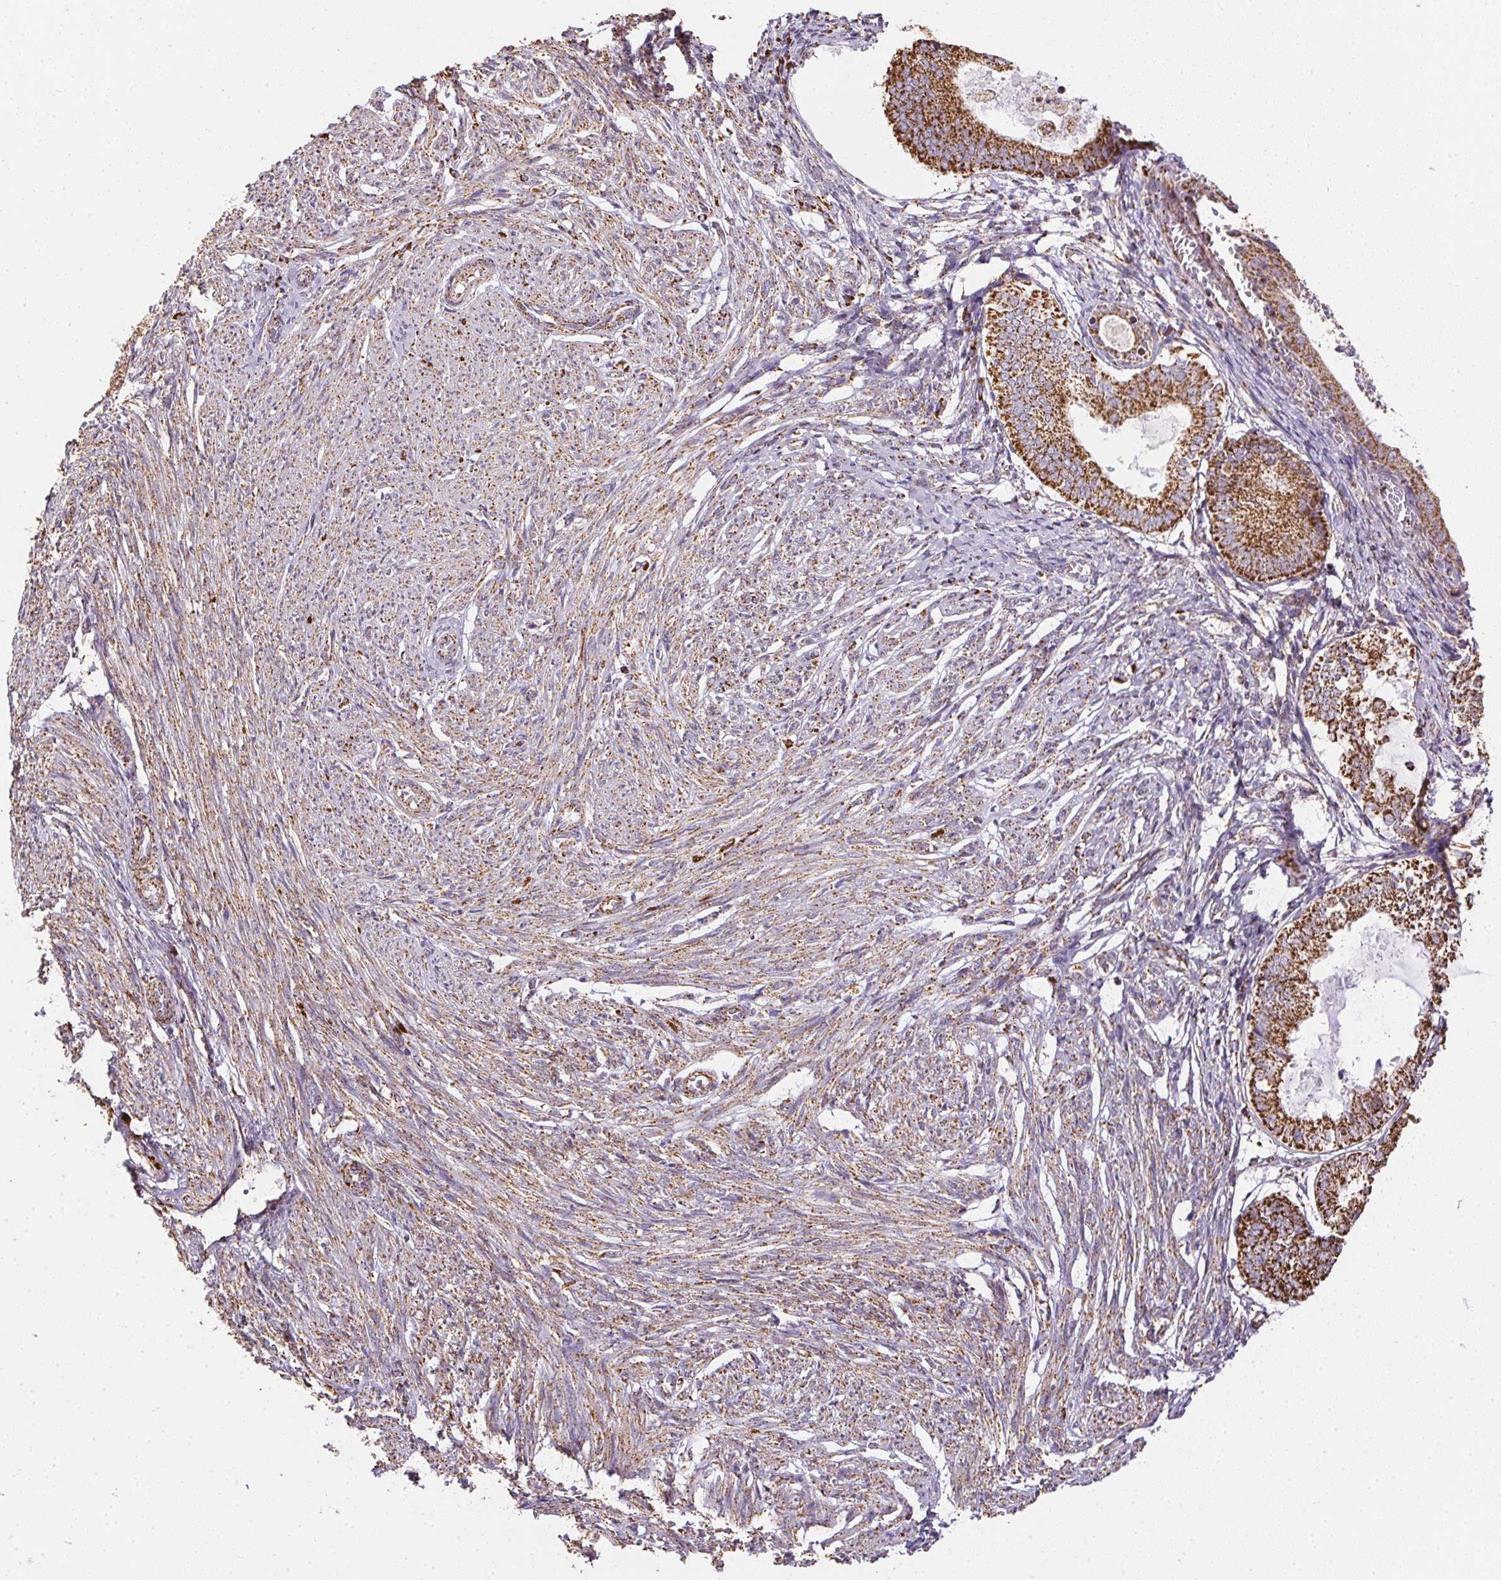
{"staining": {"intensity": "moderate", "quantity": ">75%", "location": "cytoplasmic/membranous"}, "tissue": "endometrium", "cell_type": "Cells in endometrial stroma", "image_type": "normal", "snomed": [{"axis": "morphology", "description": "Normal tissue, NOS"}, {"axis": "topography", "description": "Endometrium"}], "caption": "DAB immunohistochemical staining of normal human endometrium shows moderate cytoplasmic/membranous protein positivity in about >75% of cells in endometrial stroma.", "gene": "MAPK11", "patient": {"sex": "female", "age": 50}}